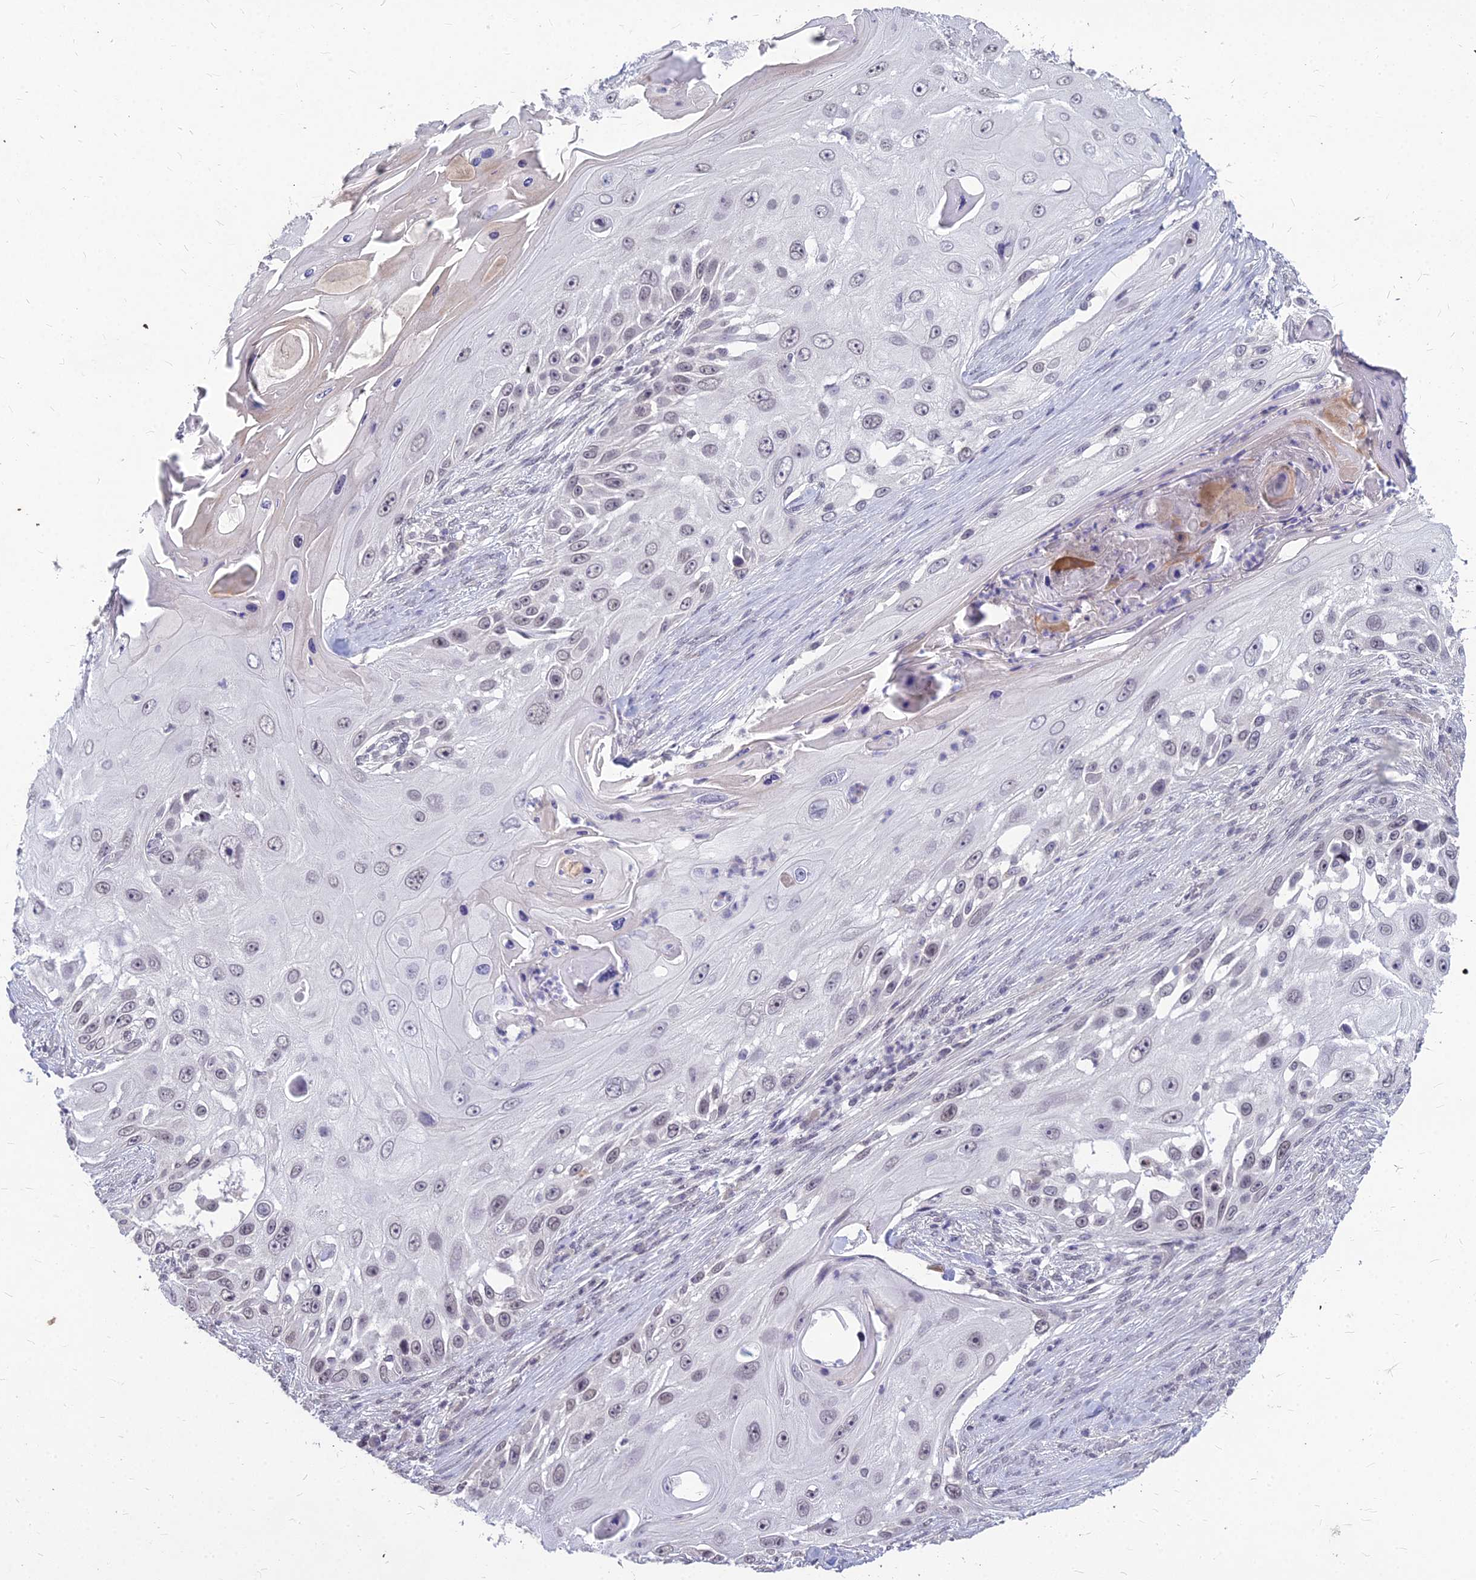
{"staining": {"intensity": "moderate", "quantity": "25%-75%", "location": "nuclear"}, "tissue": "skin cancer", "cell_type": "Tumor cells", "image_type": "cancer", "snomed": [{"axis": "morphology", "description": "Squamous cell carcinoma, NOS"}, {"axis": "topography", "description": "Skin"}], "caption": "Skin cancer (squamous cell carcinoma) stained for a protein (brown) demonstrates moderate nuclear positive staining in about 25%-75% of tumor cells.", "gene": "KAT7", "patient": {"sex": "female", "age": 44}}